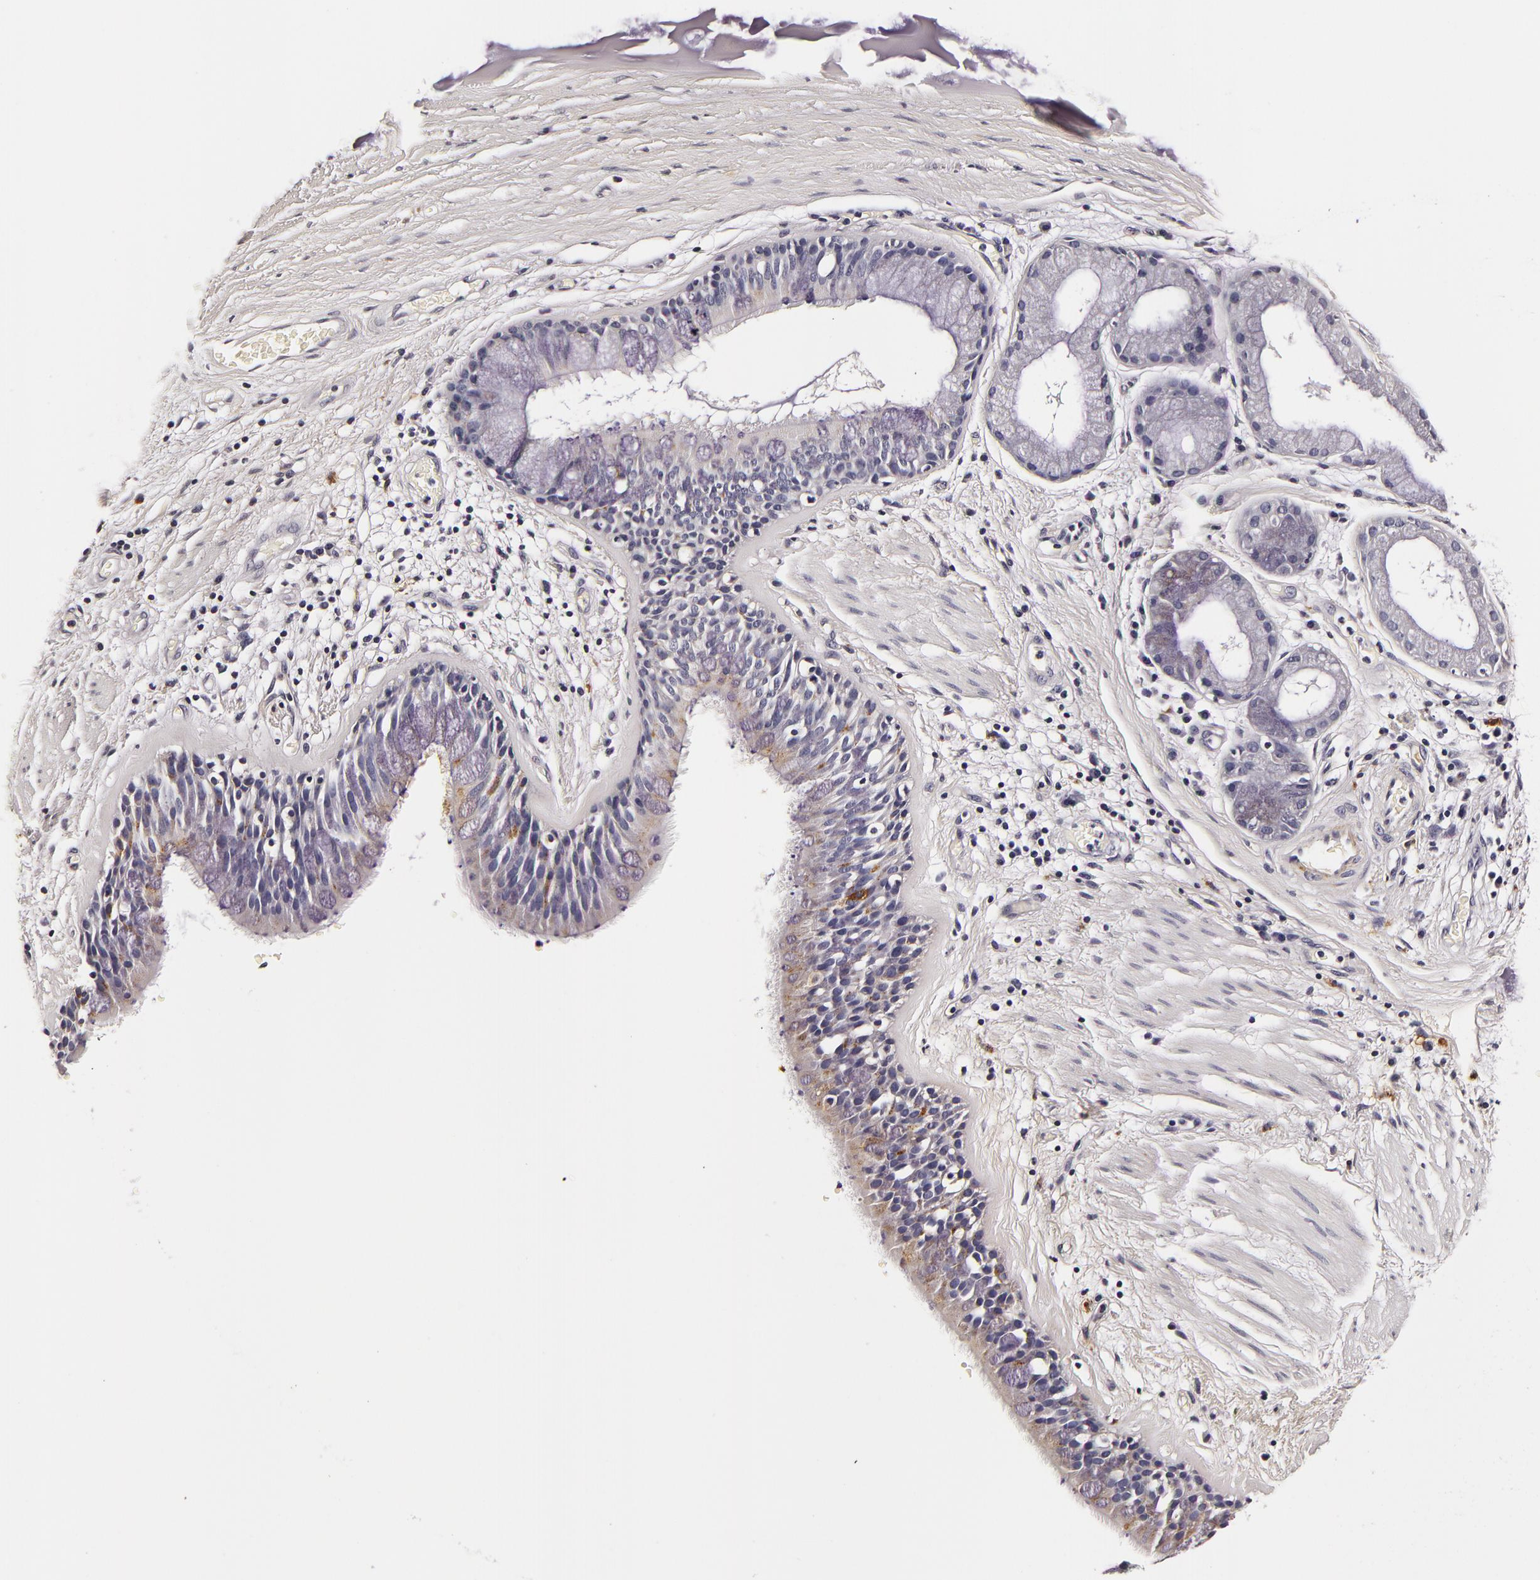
{"staining": {"intensity": "moderate", "quantity": "<25%", "location": "cytoplasmic/membranous"}, "tissue": "bronchus", "cell_type": "Respiratory epithelial cells", "image_type": "normal", "snomed": [{"axis": "morphology", "description": "Normal tissue, NOS"}, {"axis": "topography", "description": "Bronchus"}, {"axis": "topography", "description": "Lung"}], "caption": "Human bronchus stained with a brown dye displays moderate cytoplasmic/membranous positive positivity in about <25% of respiratory epithelial cells.", "gene": "LGALS3BP", "patient": {"sex": "female", "age": 57}}